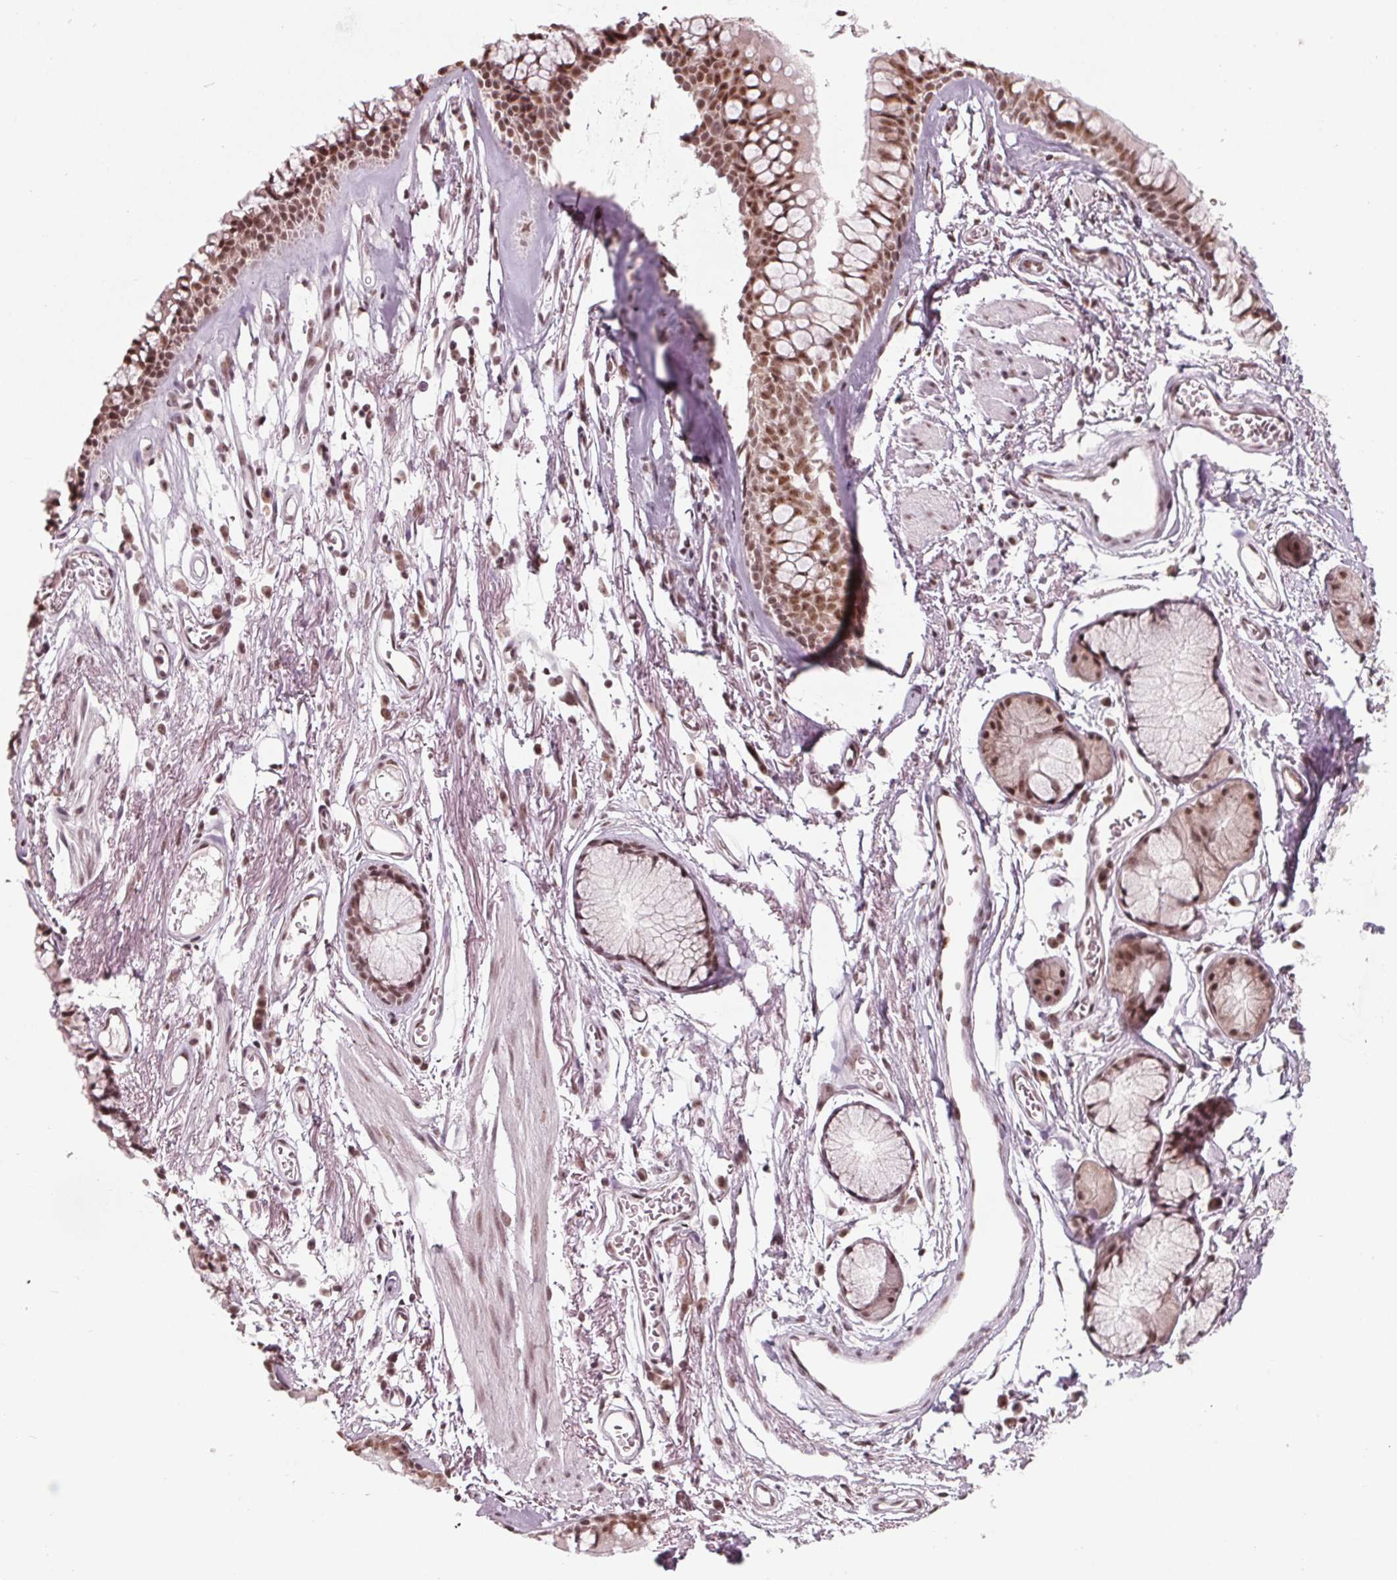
{"staining": {"intensity": "moderate", "quantity": ">75%", "location": "nuclear"}, "tissue": "adipose tissue", "cell_type": "Adipocytes", "image_type": "normal", "snomed": [{"axis": "morphology", "description": "Normal tissue, NOS"}, {"axis": "topography", "description": "Cartilage tissue"}, {"axis": "topography", "description": "Bronchus"}], "caption": "High-power microscopy captured an immunohistochemistry (IHC) micrograph of unremarkable adipose tissue, revealing moderate nuclear staining in approximately >75% of adipocytes. (IHC, brightfield microscopy, high magnification).", "gene": "DDX41", "patient": {"sex": "female", "age": 79}}